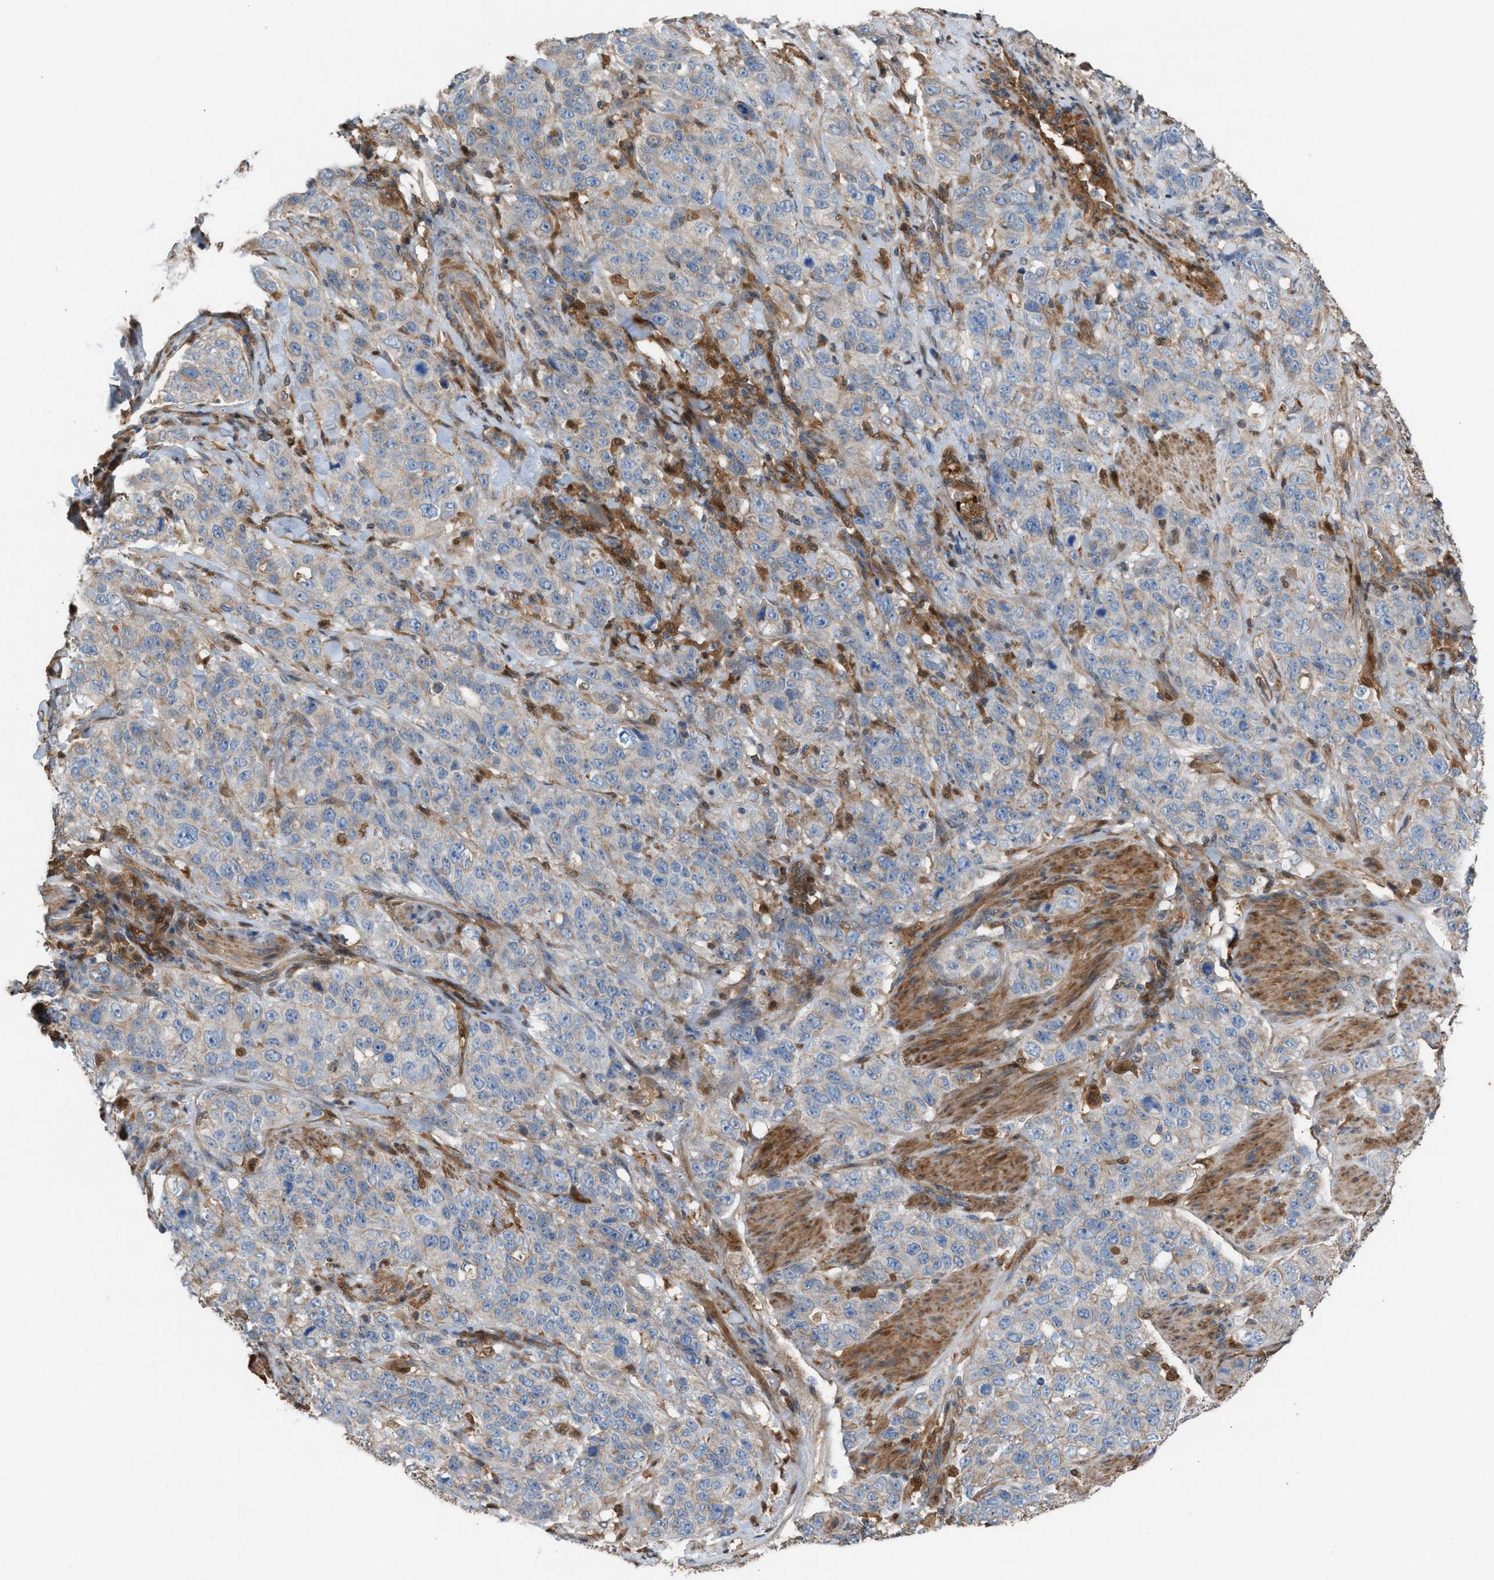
{"staining": {"intensity": "negative", "quantity": "none", "location": "none"}, "tissue": "stomach cancer", "cell_type": "Tumor cells", "image_type": "cancer", "snomed": [{"axis": "morphology", "description": "Adenocarcinoma, NOS"}, {"axis": "topography", "description": "Stomach"}], "caption": "Immunohistochemistry of human adenocarcinoma (stomach) displays no positivity in tumor cells.", "gene": "TPK1", "patient": {"sex": "male", "age": 48}}